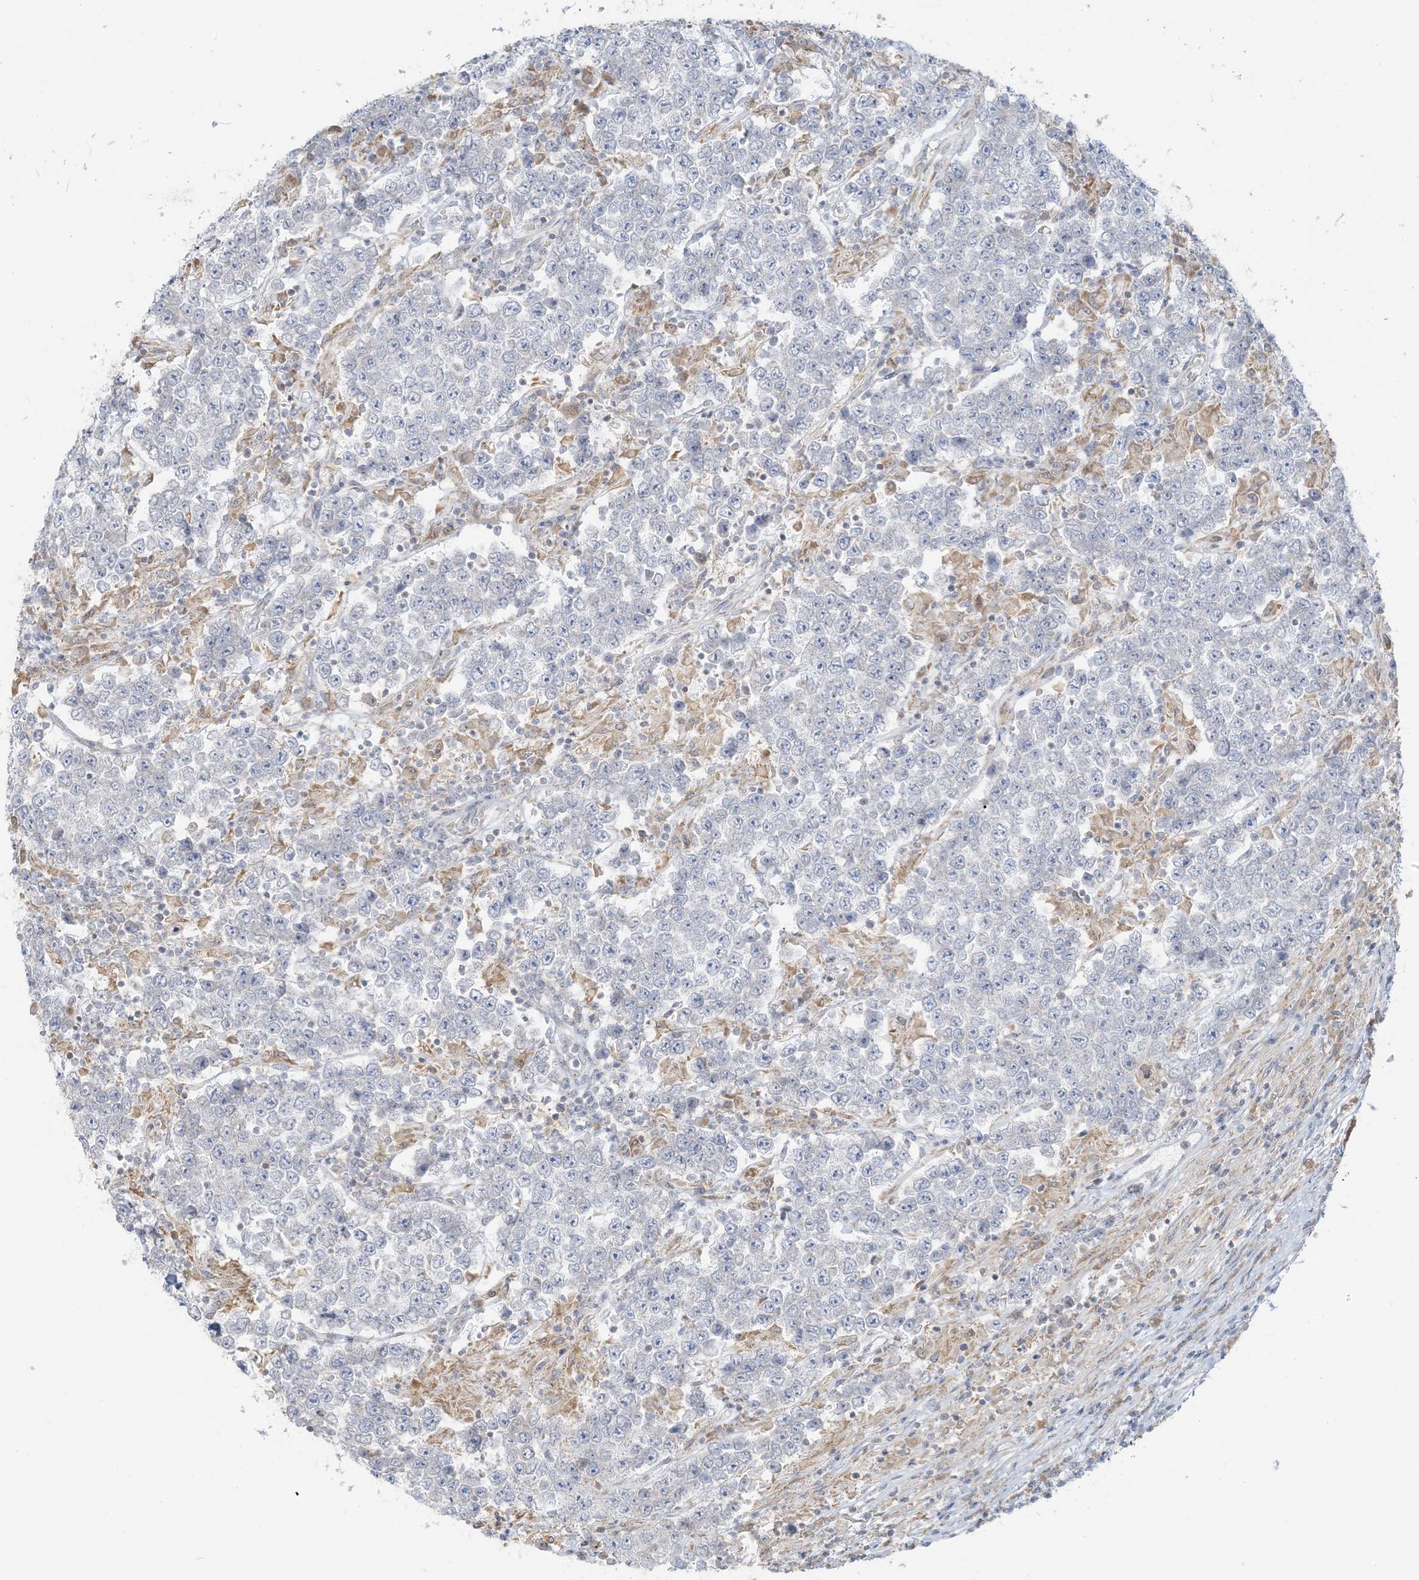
{"staining": {"intensity": "negative", "quantity": "none", "location": "none"}, "tissue": "testis cancer", "cell_type": "Tumor cells", "image_type": "cancer", "snomed": [{"axis": "morphology", "description": "Normal tissue, NOS"}, {"axis": "morphology", "description": "Urothelial carcinoma, High grade"}, {"axis": "morphology", "description": "Seminoma, NOS"}, {"axis": "morphology", "description": "Carcinoma, Embryonal, NOS"}, {"axis": "topography", "description": "Urinary bladder"}, {"axis": "topography", "description": "Testis"}], "caption": "DAB immunohistochemical staining of human testis urothelial carcinoma (high-grade) reveals no significant expression in tumor cells.", "gene": "EEFSEC", "patient": {"sex": "male", "age": 41}}